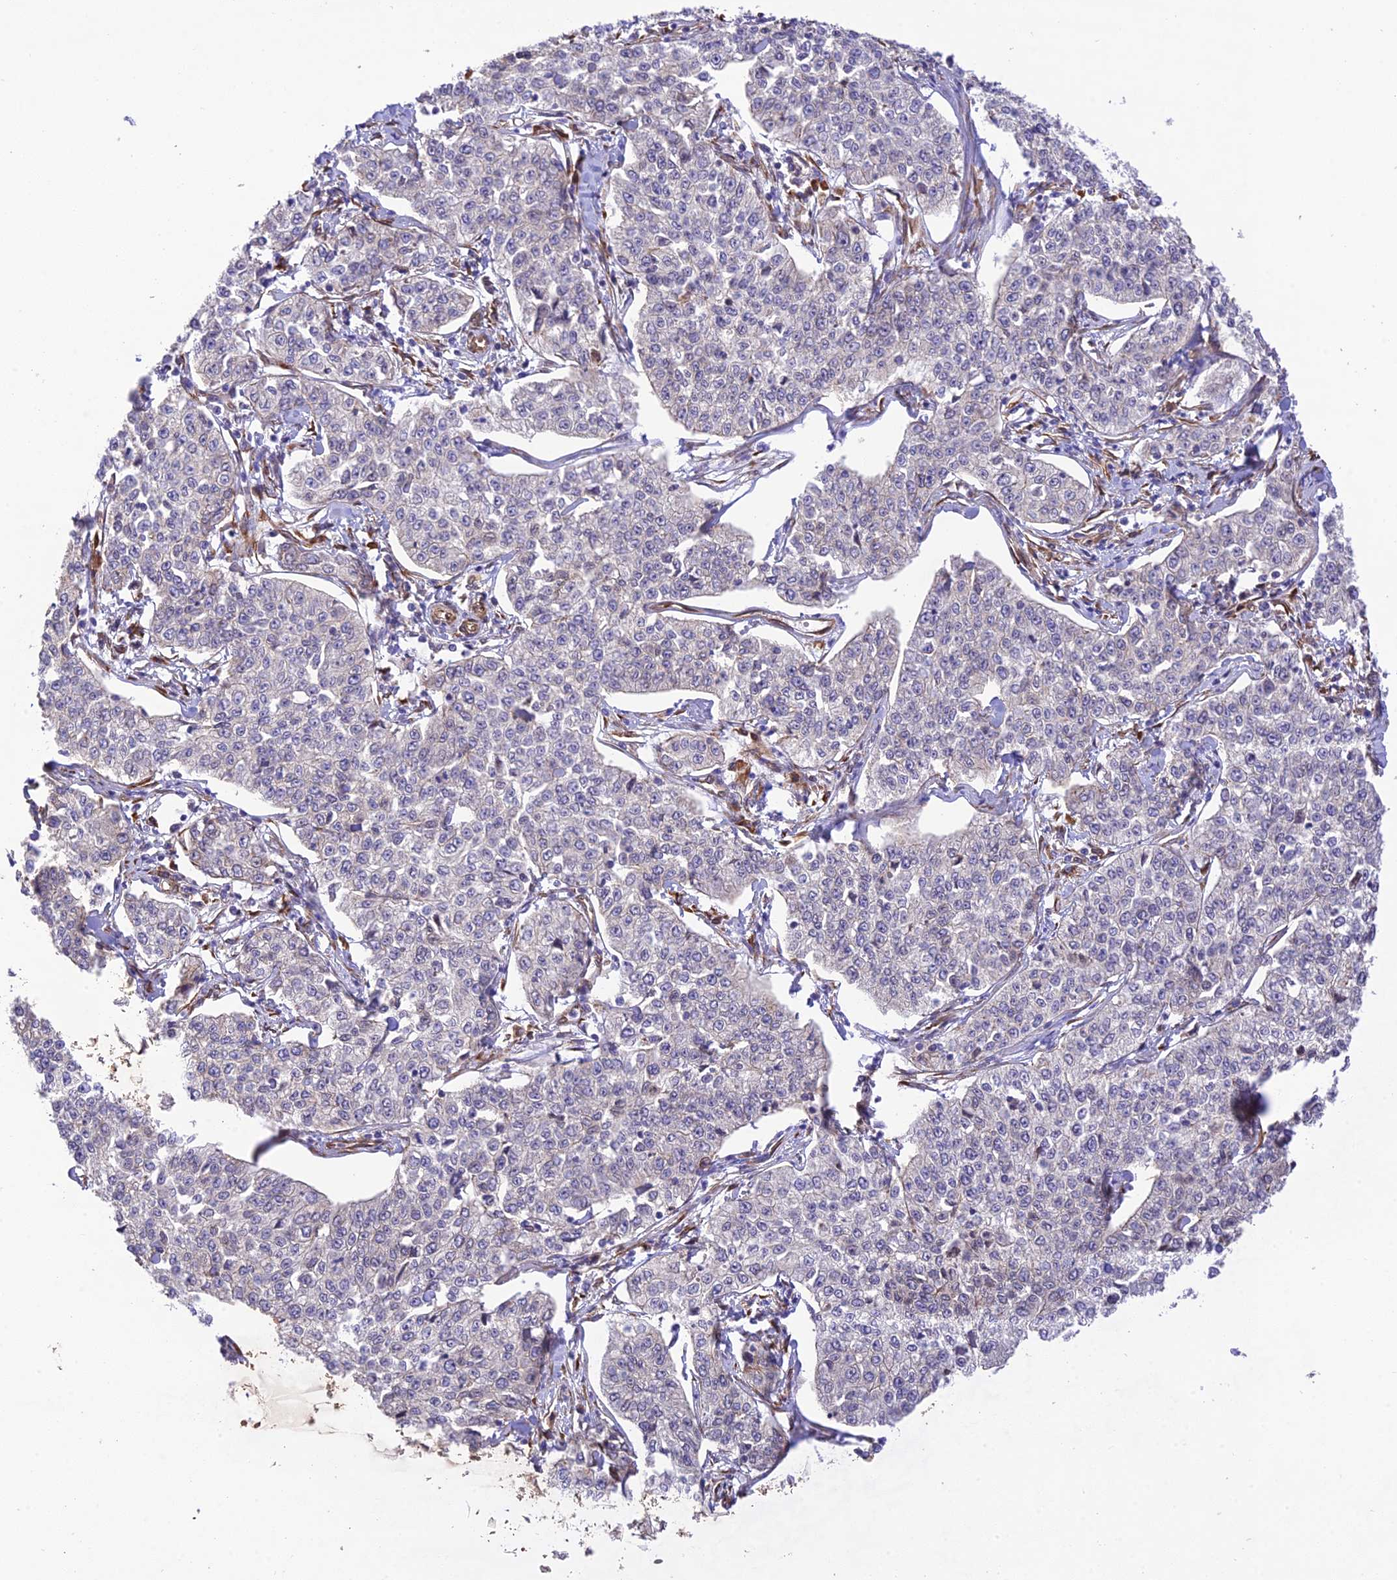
{"staining": {"intensity": "negative", "quantity": "none", "location": "none"}, "tissue": "cervical cancer", "cell_type": "Tumor cells", "image_type": "cancer", "snomed": [{"axis": "morphology", "description": "Squamous cell carcinoma, NOS"}, {"axis": "topography", "description": "Cervix"}], "caption": "This is a micrograph of immunohistochemistry (IHC) staining of cervical cancer, which shows no positivity in tumor cells.", "gene": "EXOC3L4", "patient": {"sex": "female", "age": 35}}